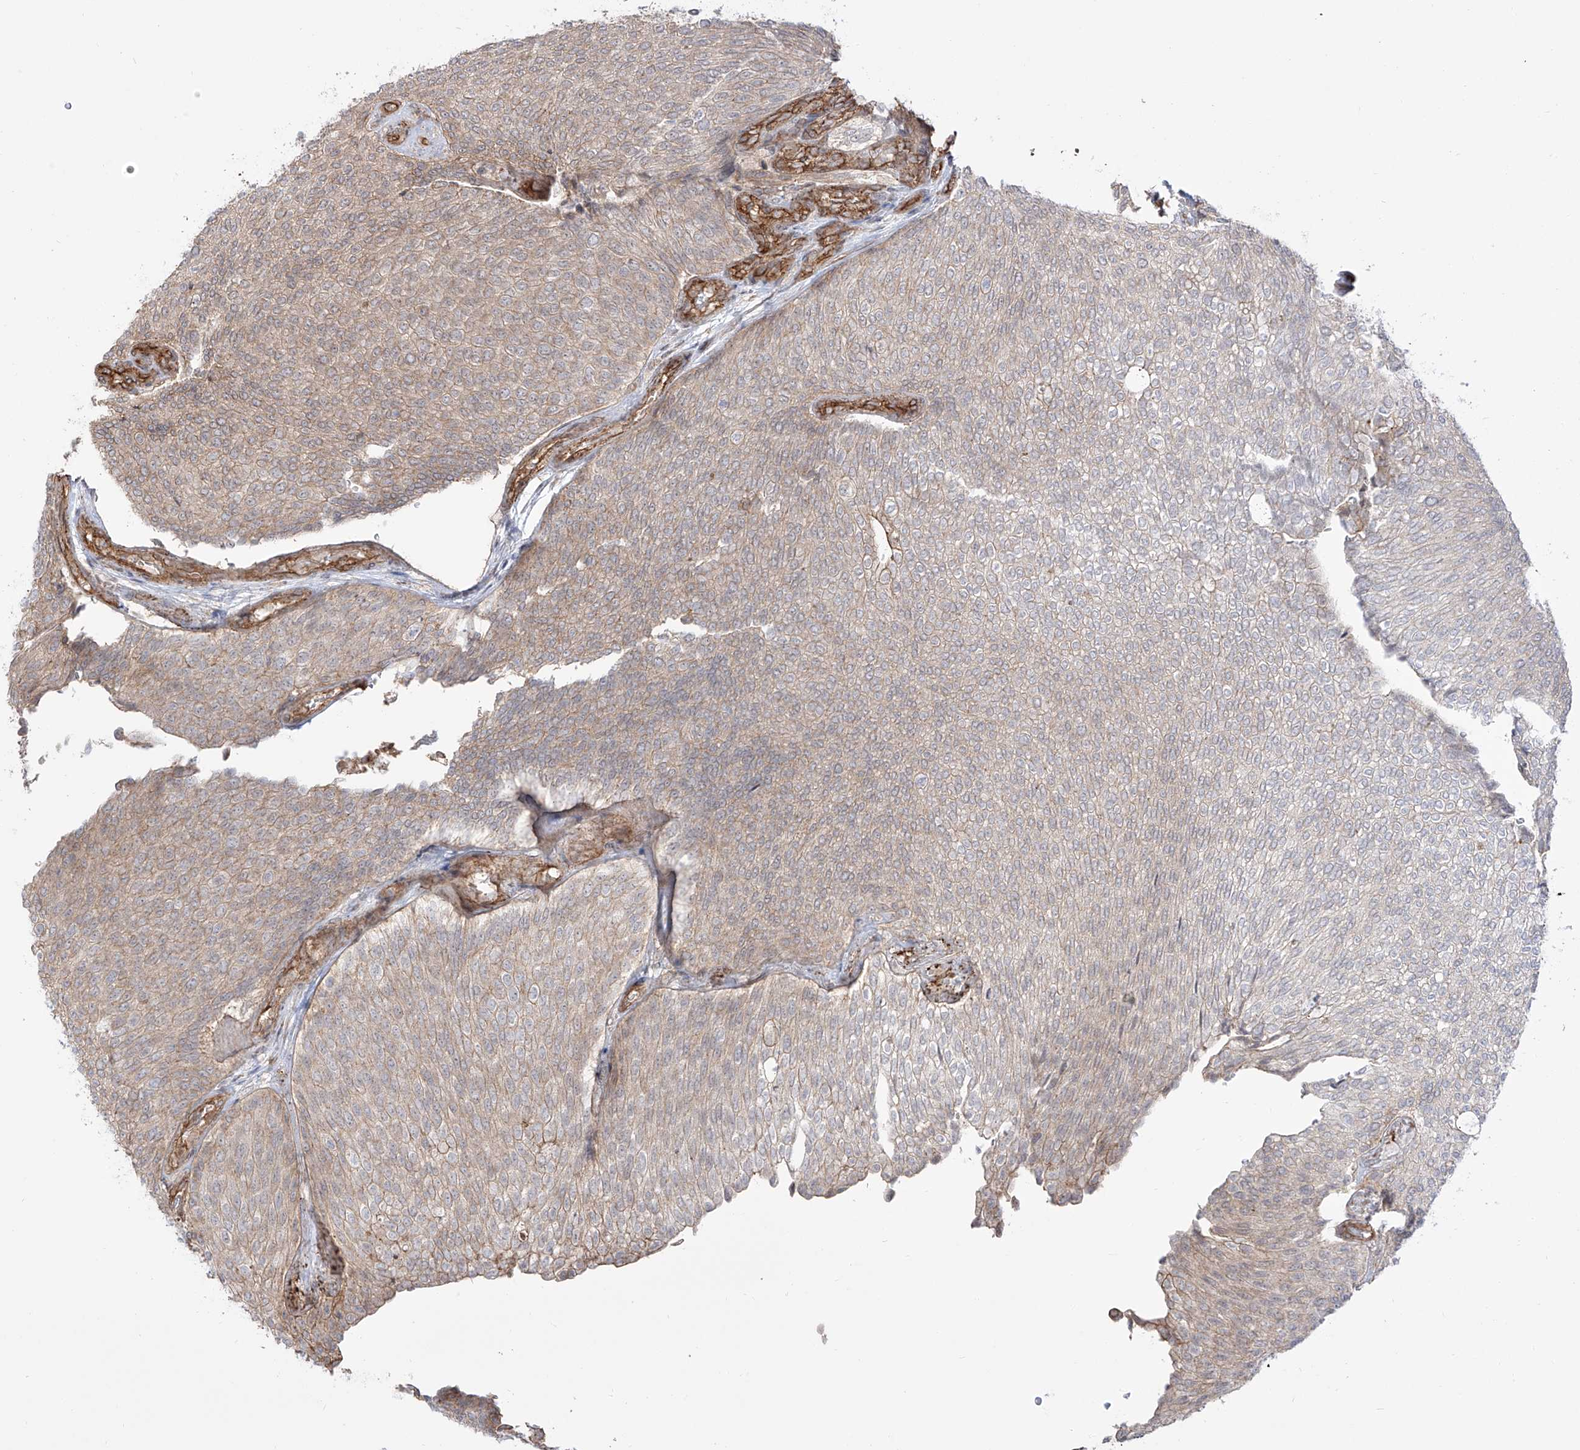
{"staining": {"intensity": "weak", "quantity": "25%-75%", "location": "cytoplasmic/membranous"}, "tissue": "urothelial cancer", "cell_type": "Tumor cells", "image_type": "cancer", "snomed": [{"axis": "morphology", "description": "Urothelial carcinoma, Low grade"}, {"axis": "topography", "description": "Urinary bladder"}], "caption": "DAB immunohistochemical staining of urothelial cancer exhibits weak cytoplasmic/membranous protein expression in approximately 25%-75% of tumor cells. (brown staining indicates protein expression, while blue staining denotes nuclei).", "gene": "ZNF180", "patient": {"sex": "female", "age": 79}}